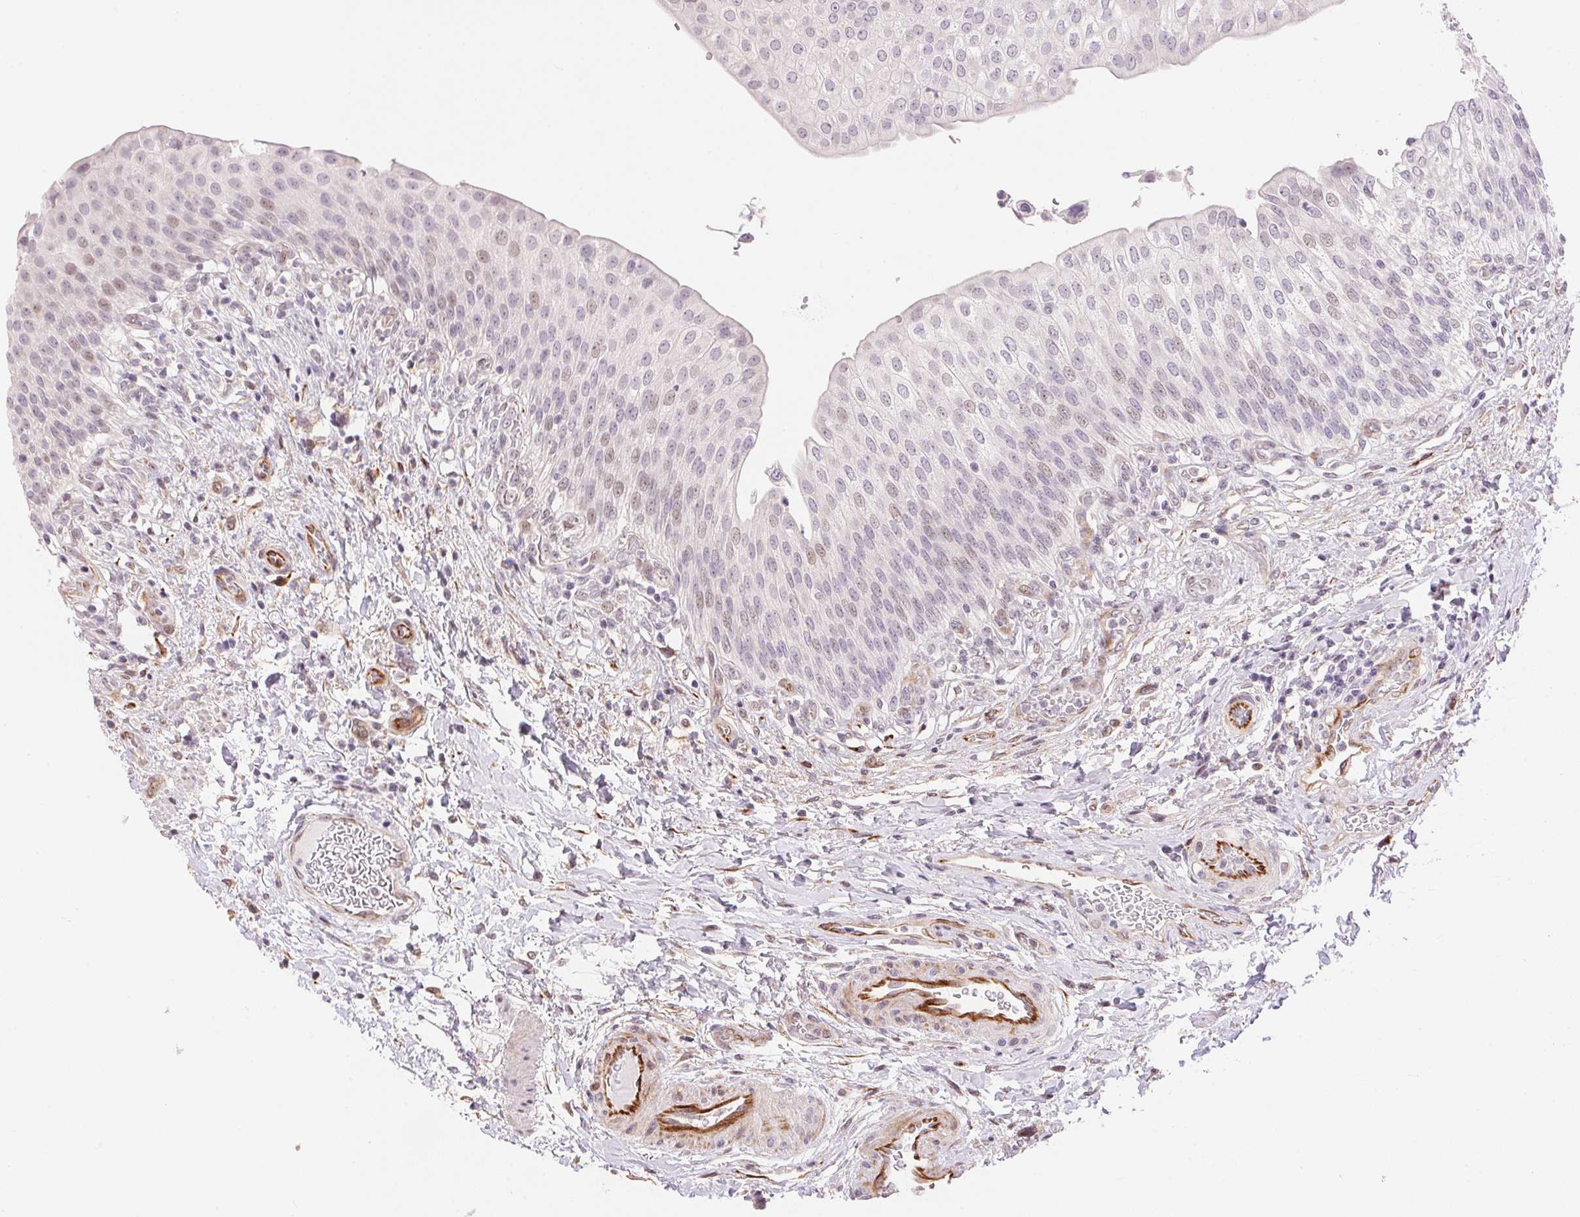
{"staining": {"intensity": "weak", "quantity": "<25%", "location": "nuclear"}, "tissue": "urinary bladder", "cell_type": "Urothelial cells", "image_type": "normal", "snomed": [{"axis": "morphology", "description": "Normal tissue, NOS"}, {"axis": "topography", "description": "Urinary bladder"}, {"axis": "topography", "description": "Peripheral nerve tissue"}], "caption": "There is no significant expression in urothelial cells of urinary bladder. (DAB (3,3'-diaminobenzidine) IHC, high magnification).", "gene": "GYG2", "patient": {"sex": "female", "age": 60}}